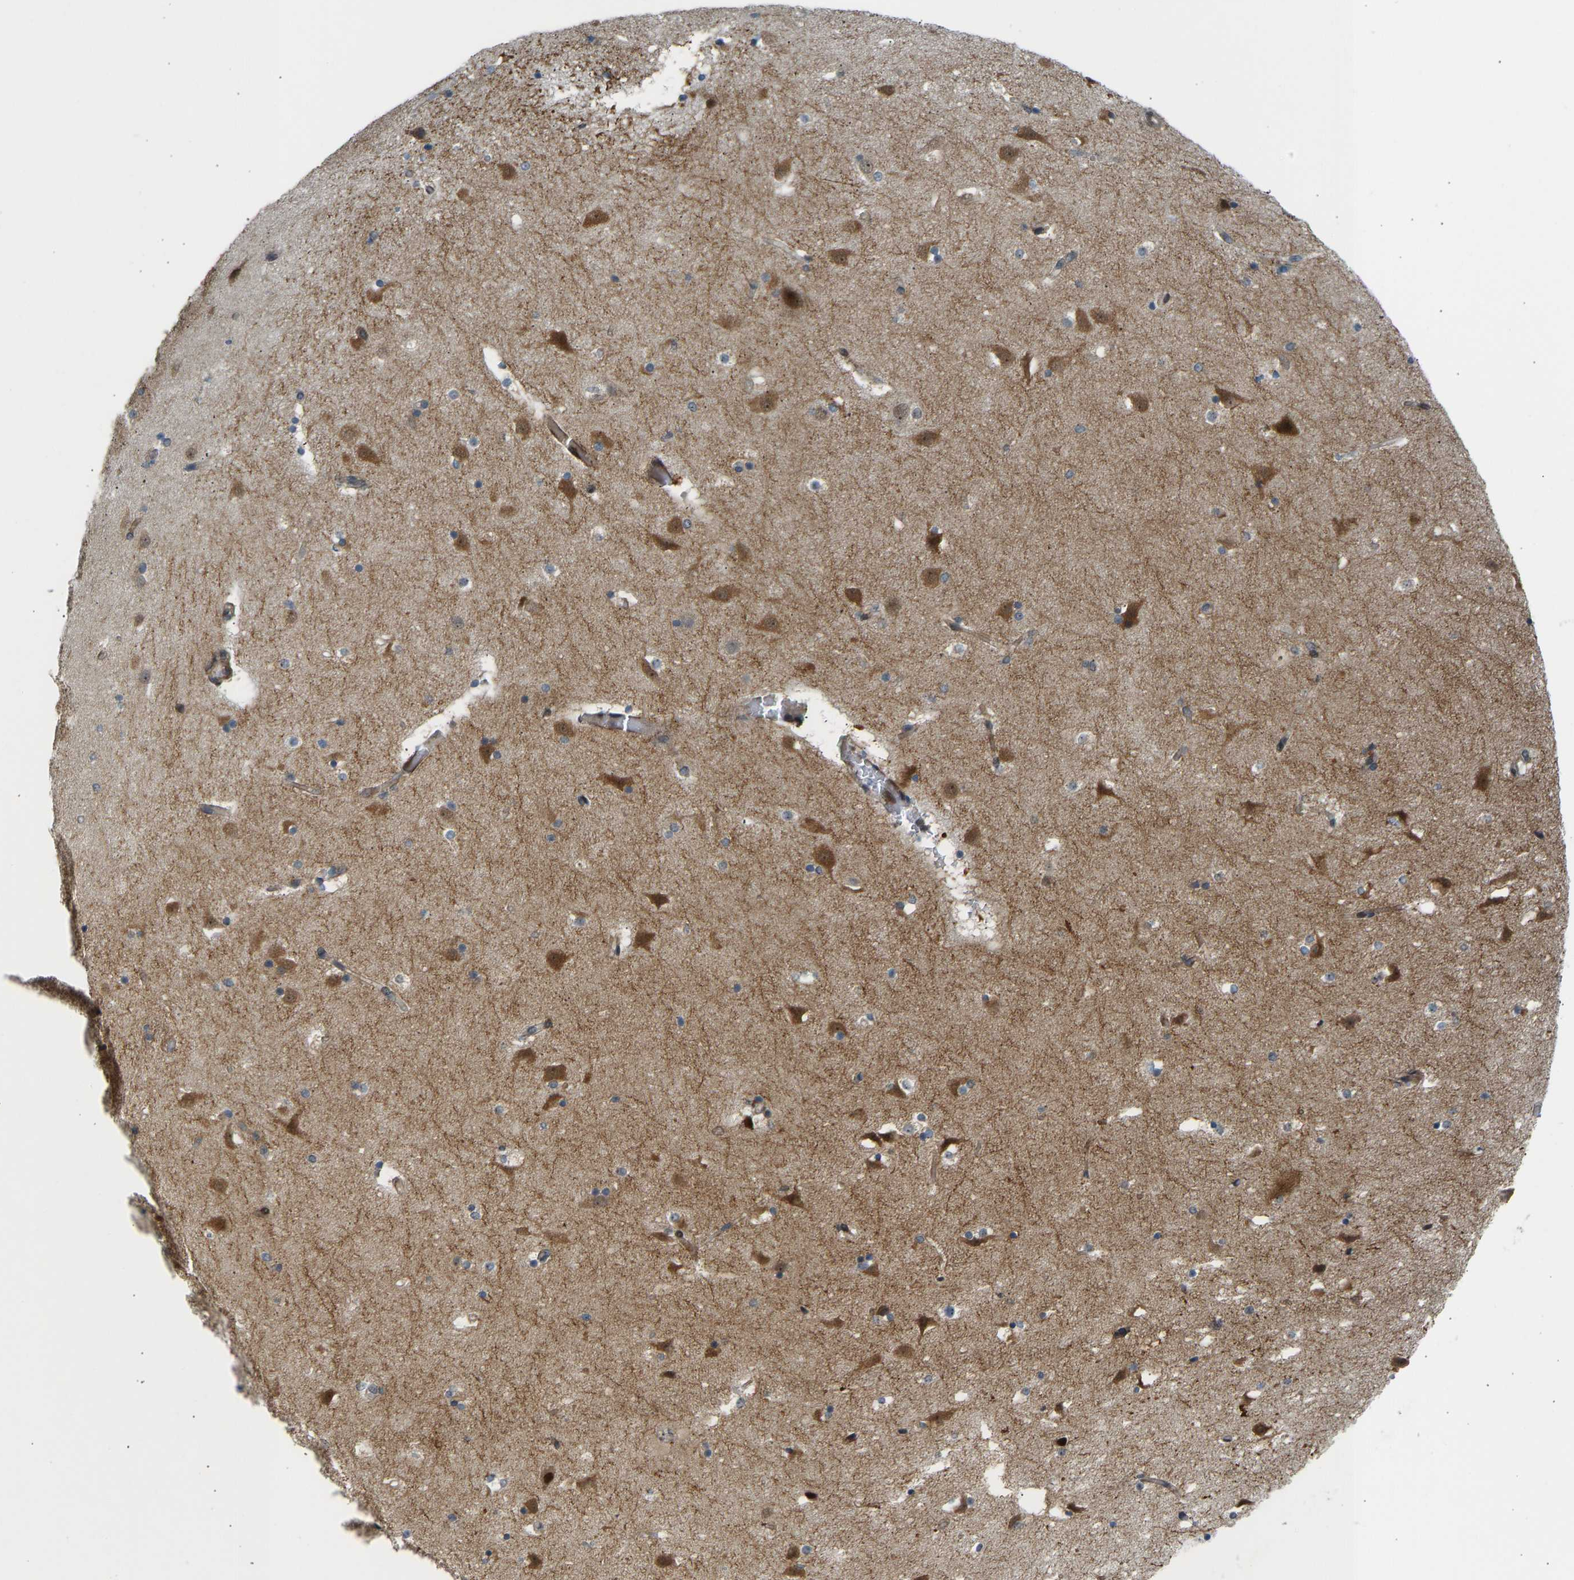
{"staining": {"intensity": "moderate", "quantity": "25%-75%", "location": "cytoplasmic/membranous,nuclear"}, "tissue": "caudate", "cell_type": "Glial cells", "image_type": "normal", "snomed": [{"axis": "morphology", "description": "Normal tissue, NOS"}, {"axis": "topography", "description": "Lateral ventricle wall"}], "caption": "This photomicrograph exhibits IHC staining of unremarkable caudate, with medium moderate cytoplasmic/membranous,nuclear expression in approximately 25%-75% of glial cells.", "gene": "BAG1", "patient": {"sex": "male", "age": 45}}